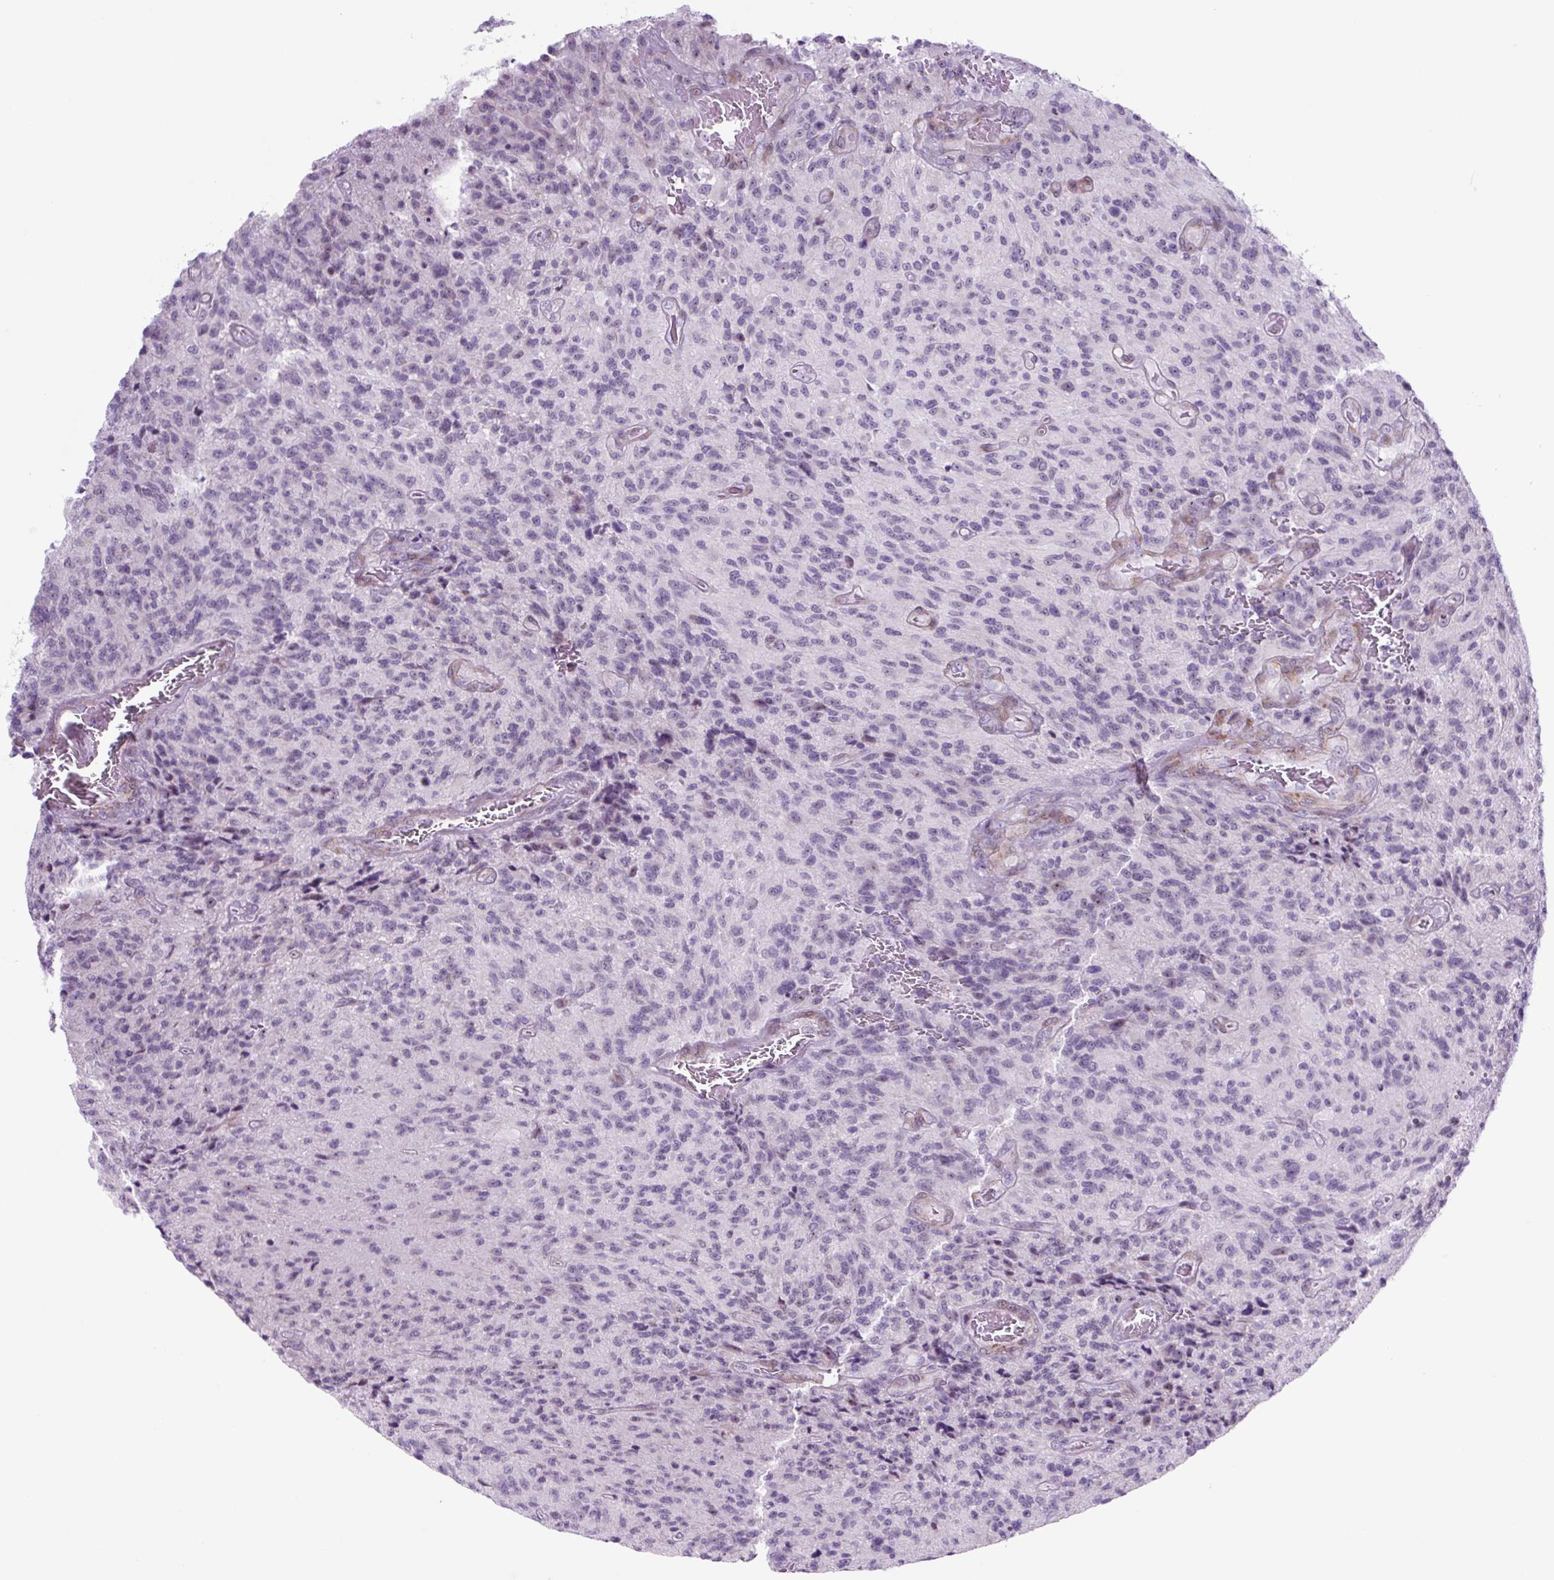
{"staining": {"intensity": "moderate", "quantity": "<25%", "location": "nuclear"}, "tissue": "glioma", "cell_type": "Tumor cells", "image_type": "cancer", "snomed": [{"axis": "morphology", "description": "Normal tissue, NOS"}, {"axis": "morphology", "description": "Glioma, malignant, High grade"}, {"axis": "topography", "description": "Cerebral cortex"}], "caption": "This is an image of IHC staining of glioma, which shows moderate staining in the nuclear of tumor cells.", "gene": "RRS1", "patient": {"sex": "male", "age": 56}}